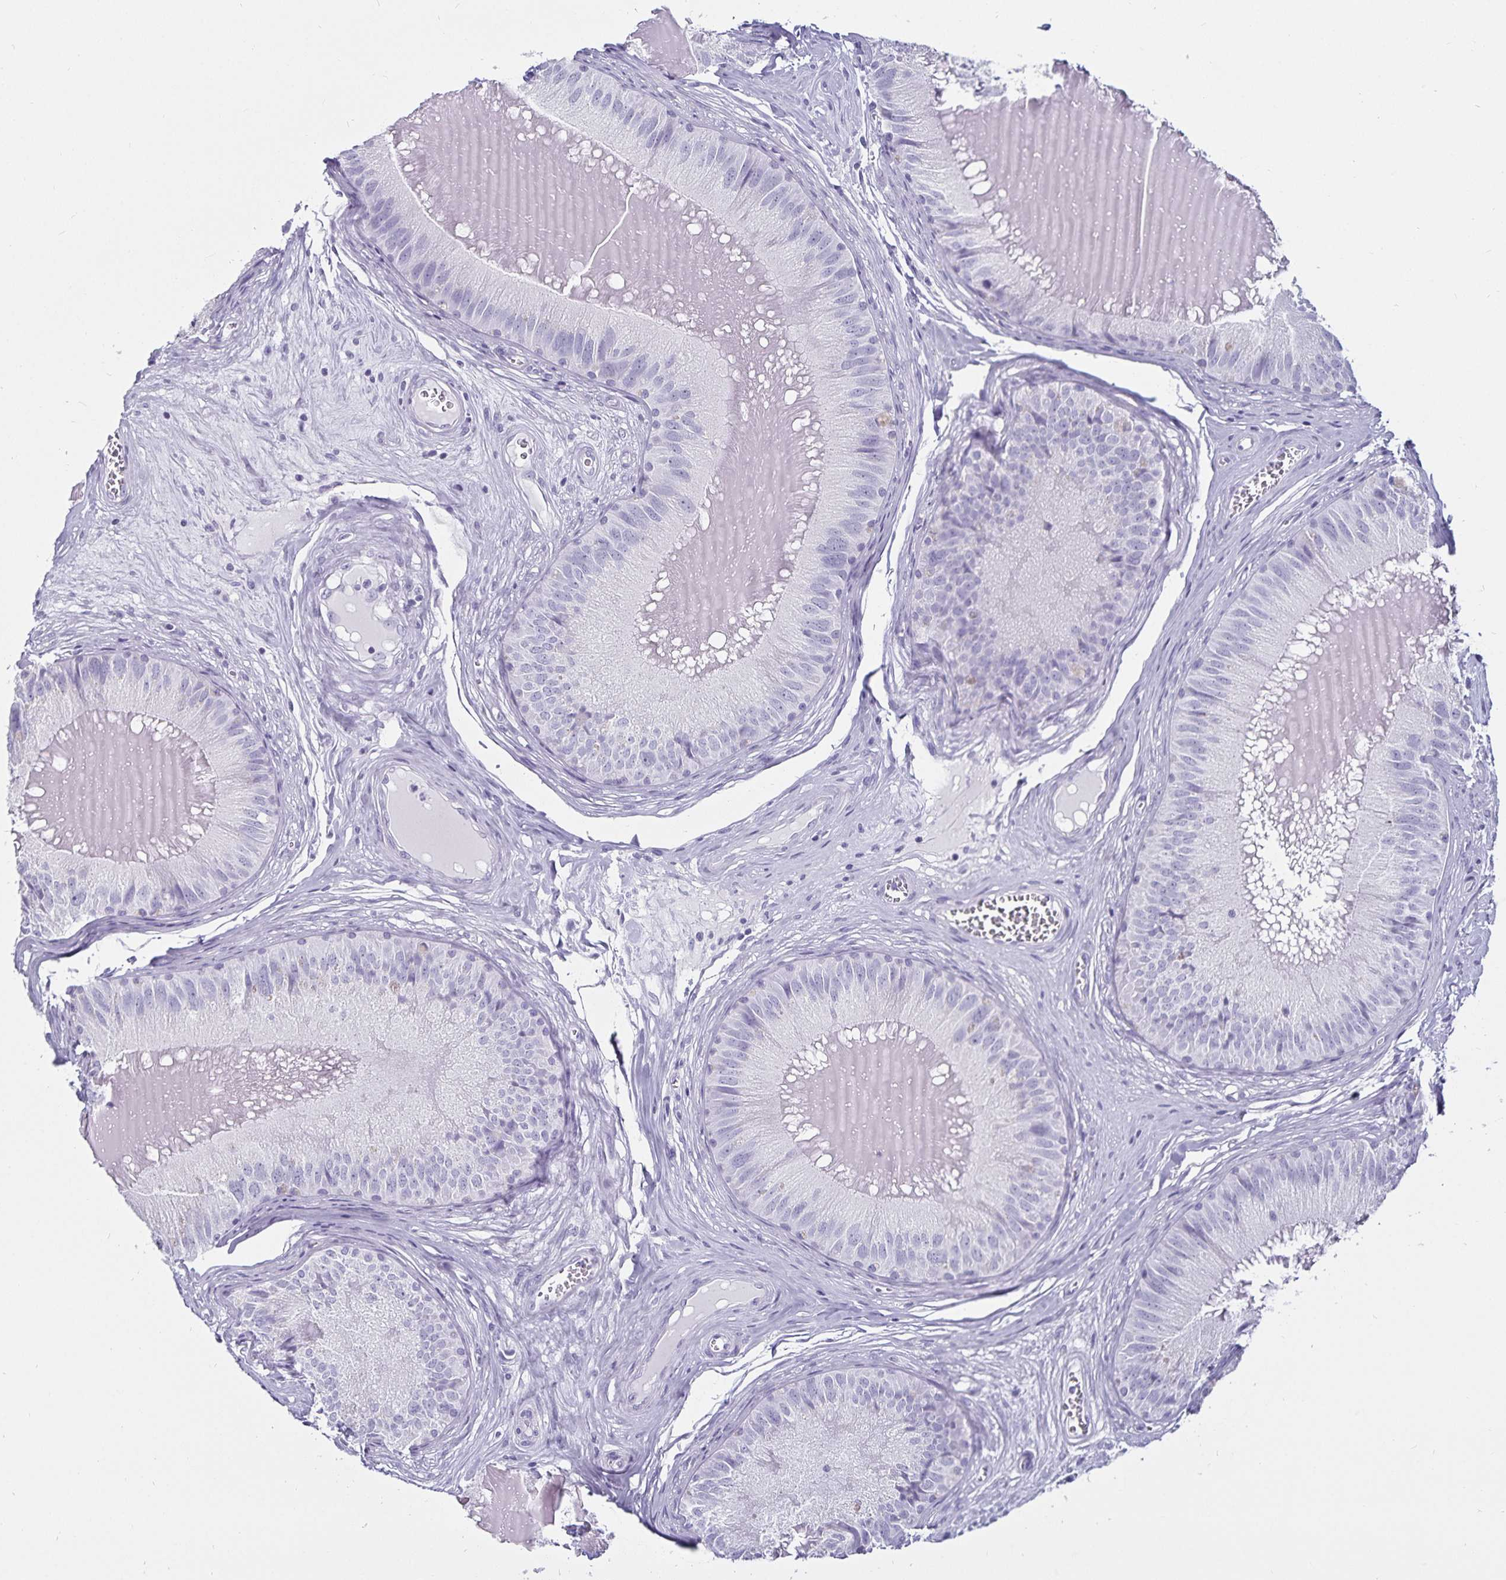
{"staining": {"intensity": "negative", "quantity": "none", "location": "none"}, "tissue": "epididymis", "cell_type": "Glandular cells", "image_type": "normal", "snomed": [{"axis": "morphology", "description": "Normal tissue, NOS"}, {"axis": "topography", "description": "Epididymis, spermatic cord, NOS"}], "caption": "Immunohistochemical staining of benign epididymis displays no significant staining in glandular cells.", "gene": "DEFA6", "patient": {"sex": "male", "age": 39}}